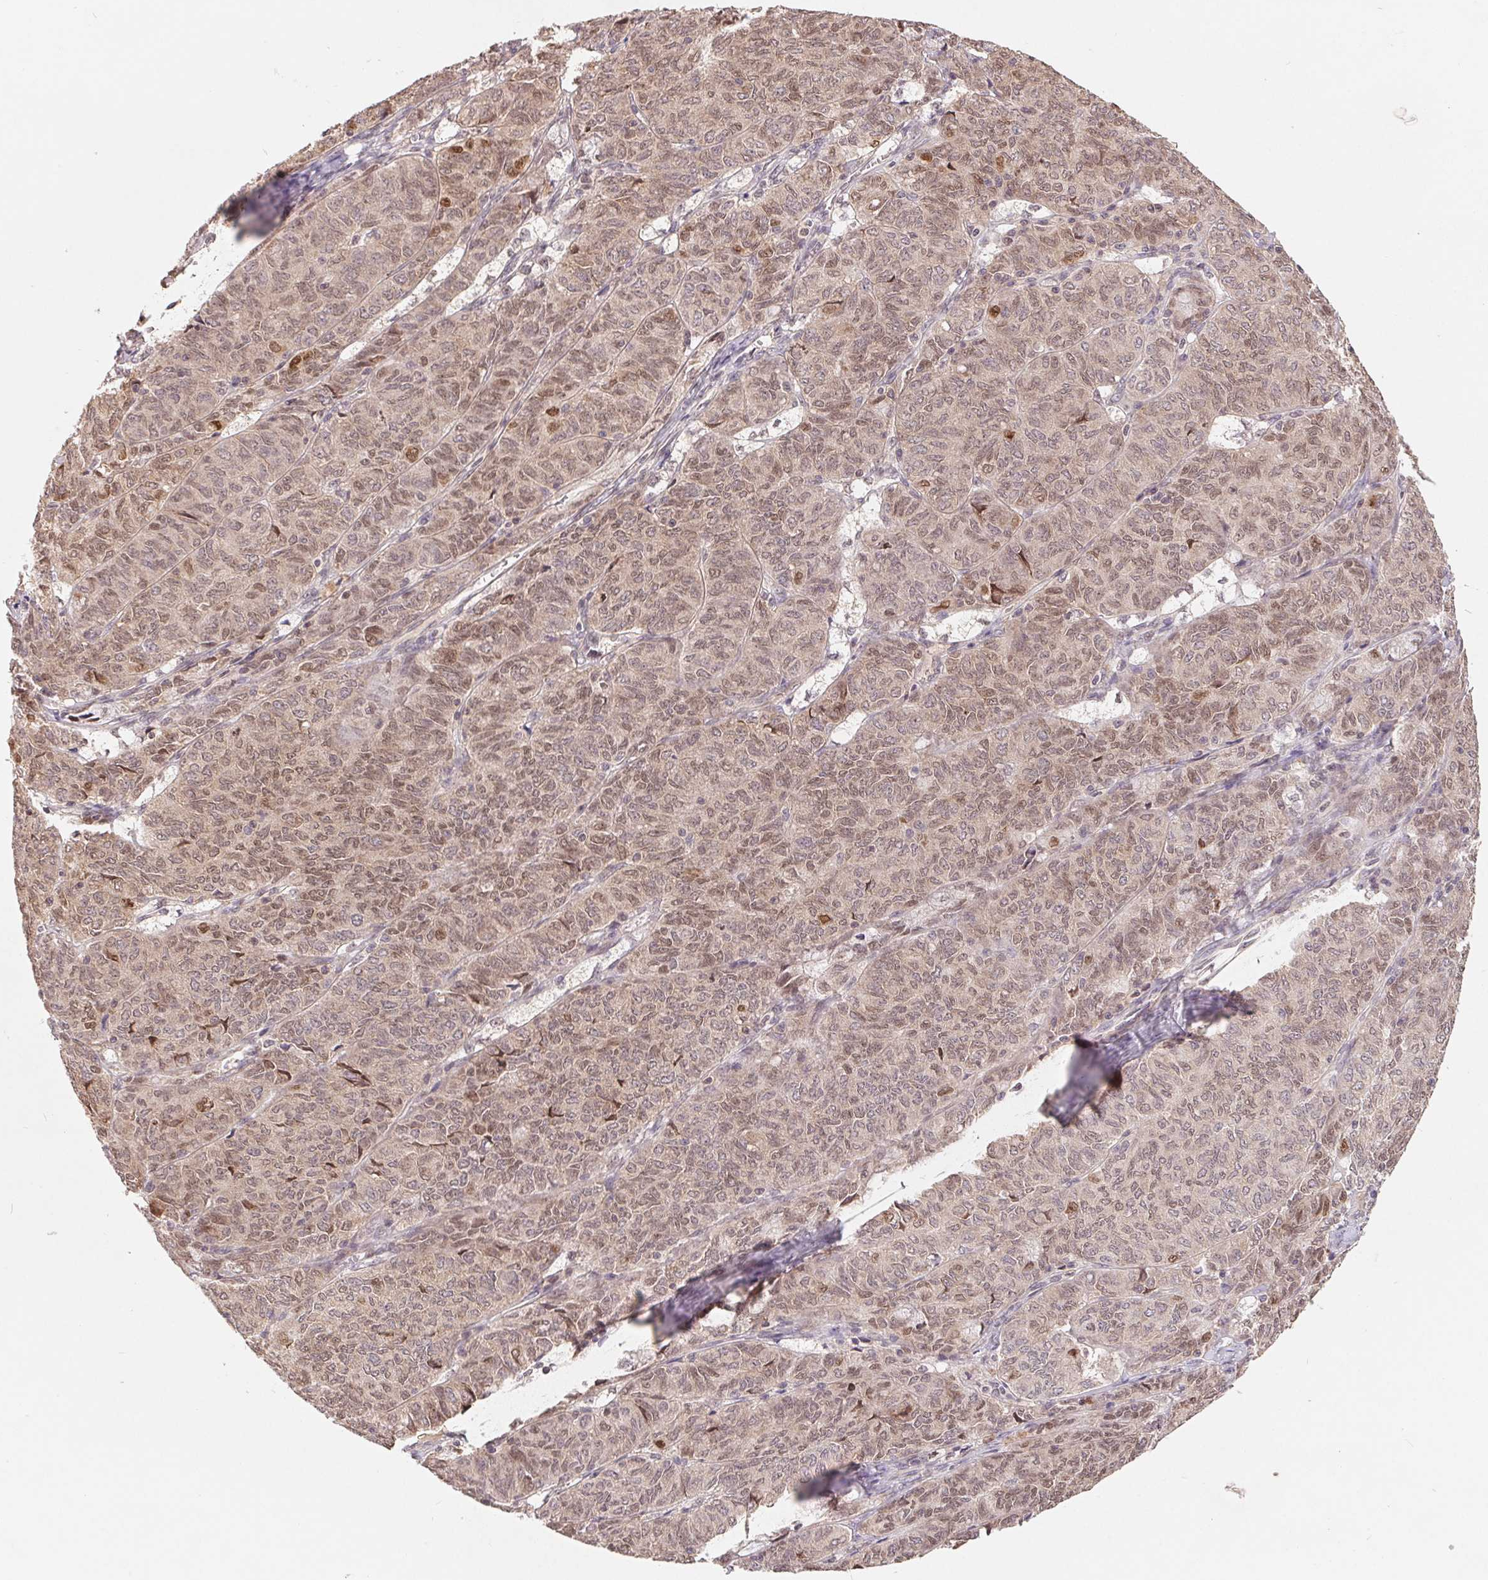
{"staining": {"intensity": "weak", "quantity": "25%-75%", "location": "nuclear"}, "tissue": "ovarian cancer", "cell_type": "Tumor cells", "image_type": "cancer", "snomed": [{"axis": "morphology", "description": "Carcinoma, endometroid"}, {"axis": "topography", "description": "Ovary"}], "caption": "Protein expression analysis of human ovarian cancer reveals weak nuclear staining in about 25%-75% of tumor cells. (DAB (3,3'-diaminobenzidine) IHC, brown staining for protein, blue staining for nuclei).", "gene": "HMGN3", "patient": {"sex": "female", "age": 80}}